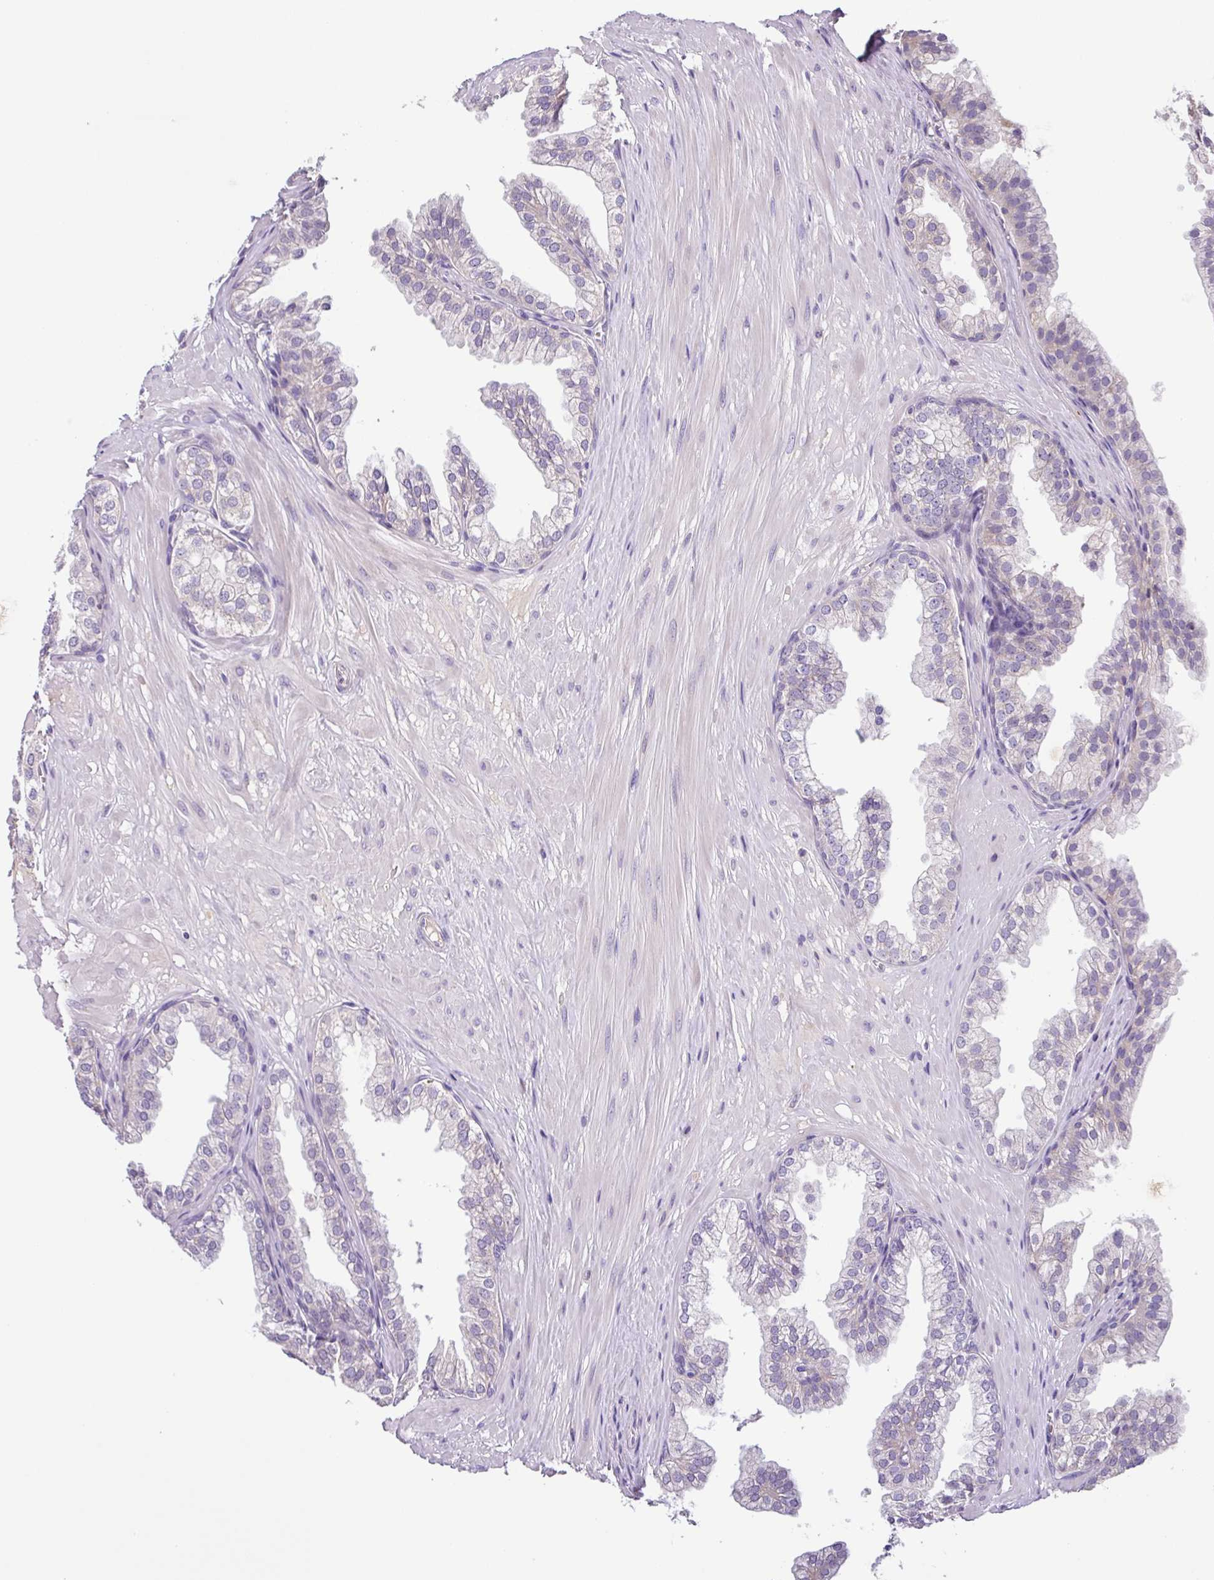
{"staining": {"intensity": "negative", "quantity": "none", "location": "none"}, "tissue": "prostate", "cell_type": "Glandular cells", "image_type": "normal", "snomed": [{"axis": "morphology", "description": "Normal tissue, NOS"}, {"axis": "topography", "description": "Prostate"}, {"axis": "topography", "description": "Peripheral nerve tissue"}], "caption": "Glandular cells show no significant protein expression in unremarkable prostate. The staining was performed using DAB to visualize the protein expression in brown, while the nuclei were stained in blue with hematoxylin (Magnification: 20x).", "gene": "SFTPB", "patient": {"sex": "male", "age": 55}}